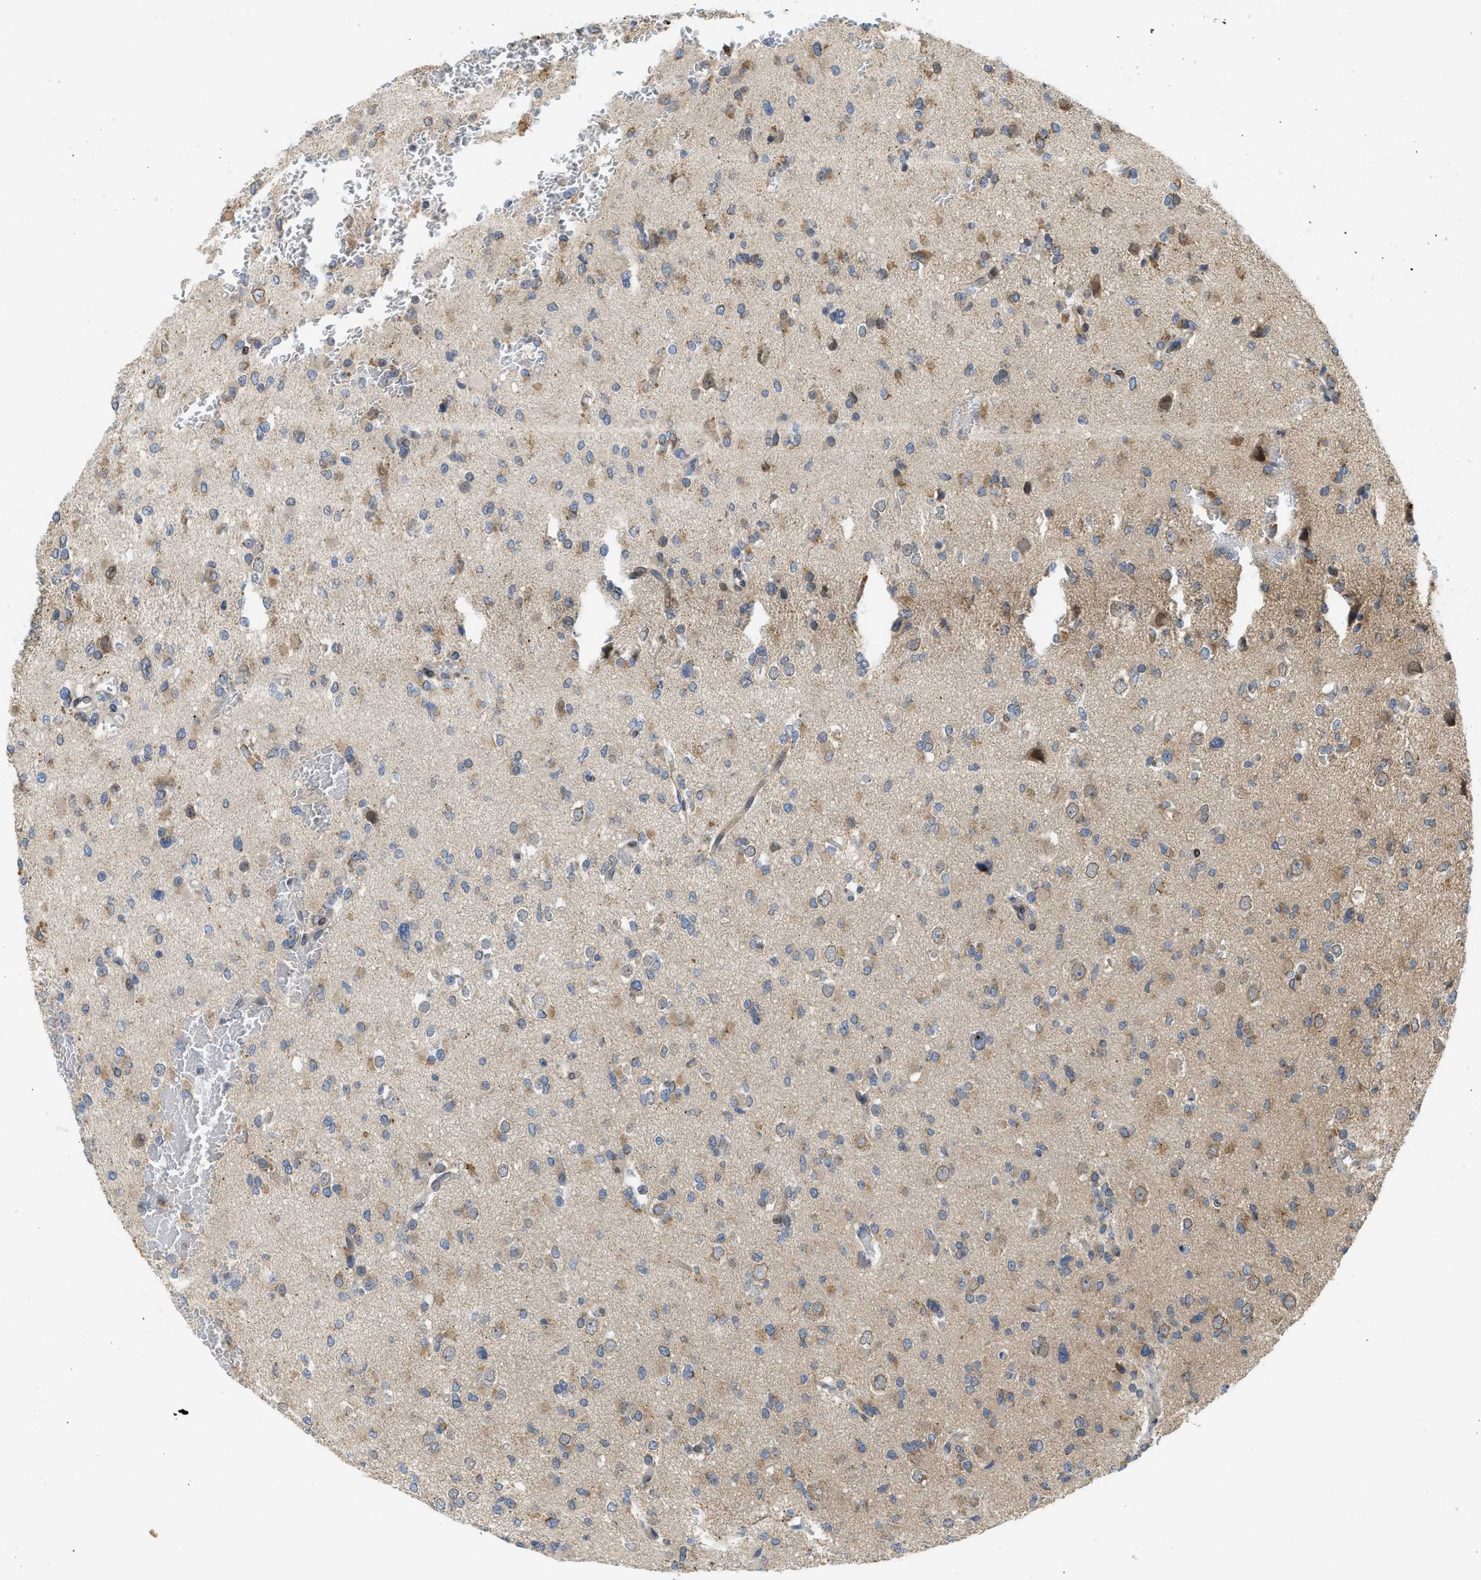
{"staining": {"intensity": "moderate", "quantity": "<25%", "location": "cytoplasmic/membranous"}, "tissue": "glioma", "cell_type": "Tumor cells", "image_type": "cancer", "snomed": [{"axis": "morphology", "description": "Glioma, malignant, Low grade"}, {"axis": "topography", "description": "Brain"}], "caption": "Immunohistochemistry (DAB (3,3'-diaminobenzidine)) staining of human glioma demonstrates moderate cytoplasmic/membranous protein staining in about <25% of tumor cells.", "gene": "EIF2AK3", "patient": {"sex": "female", "age": 22}}